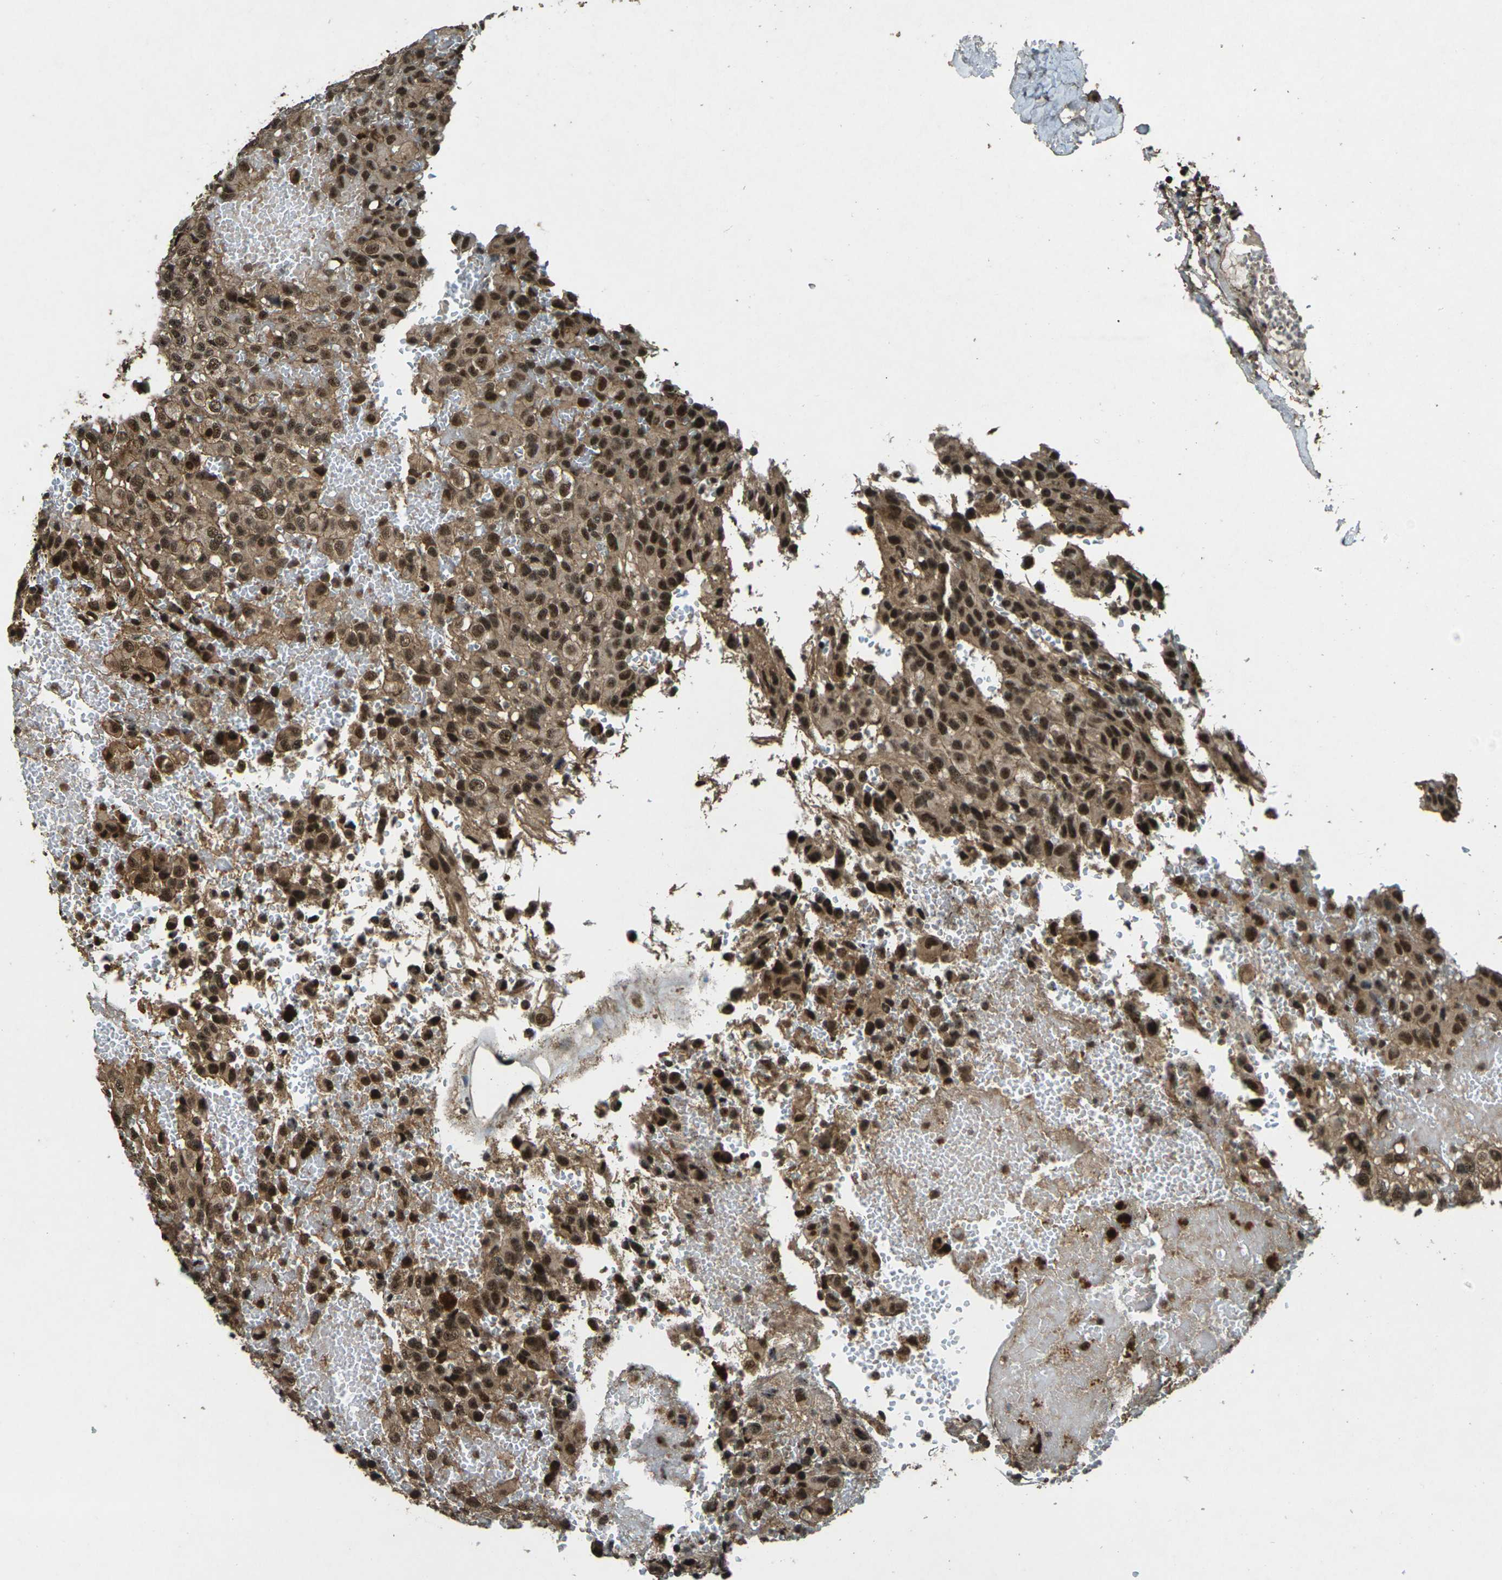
{"staining": {"intensity": "strong", "quantity": "<25%", "location": "nuclear"}, "tissue": "glioma", "cell_type": "Tumor cells", "image_type": "cancer", "snomed": [{"axis": "morphology", "description": "Glioma, malignant, High grade"}, {"axis": "topography", "description": "Brain"}], "caption": "Tumor cells demonstrate strong nuclear staining in about <25% of cells in malignant glioma (high-grade).", "gene": "NR4A2", "patient": {"sex": "male", "age": 32}}